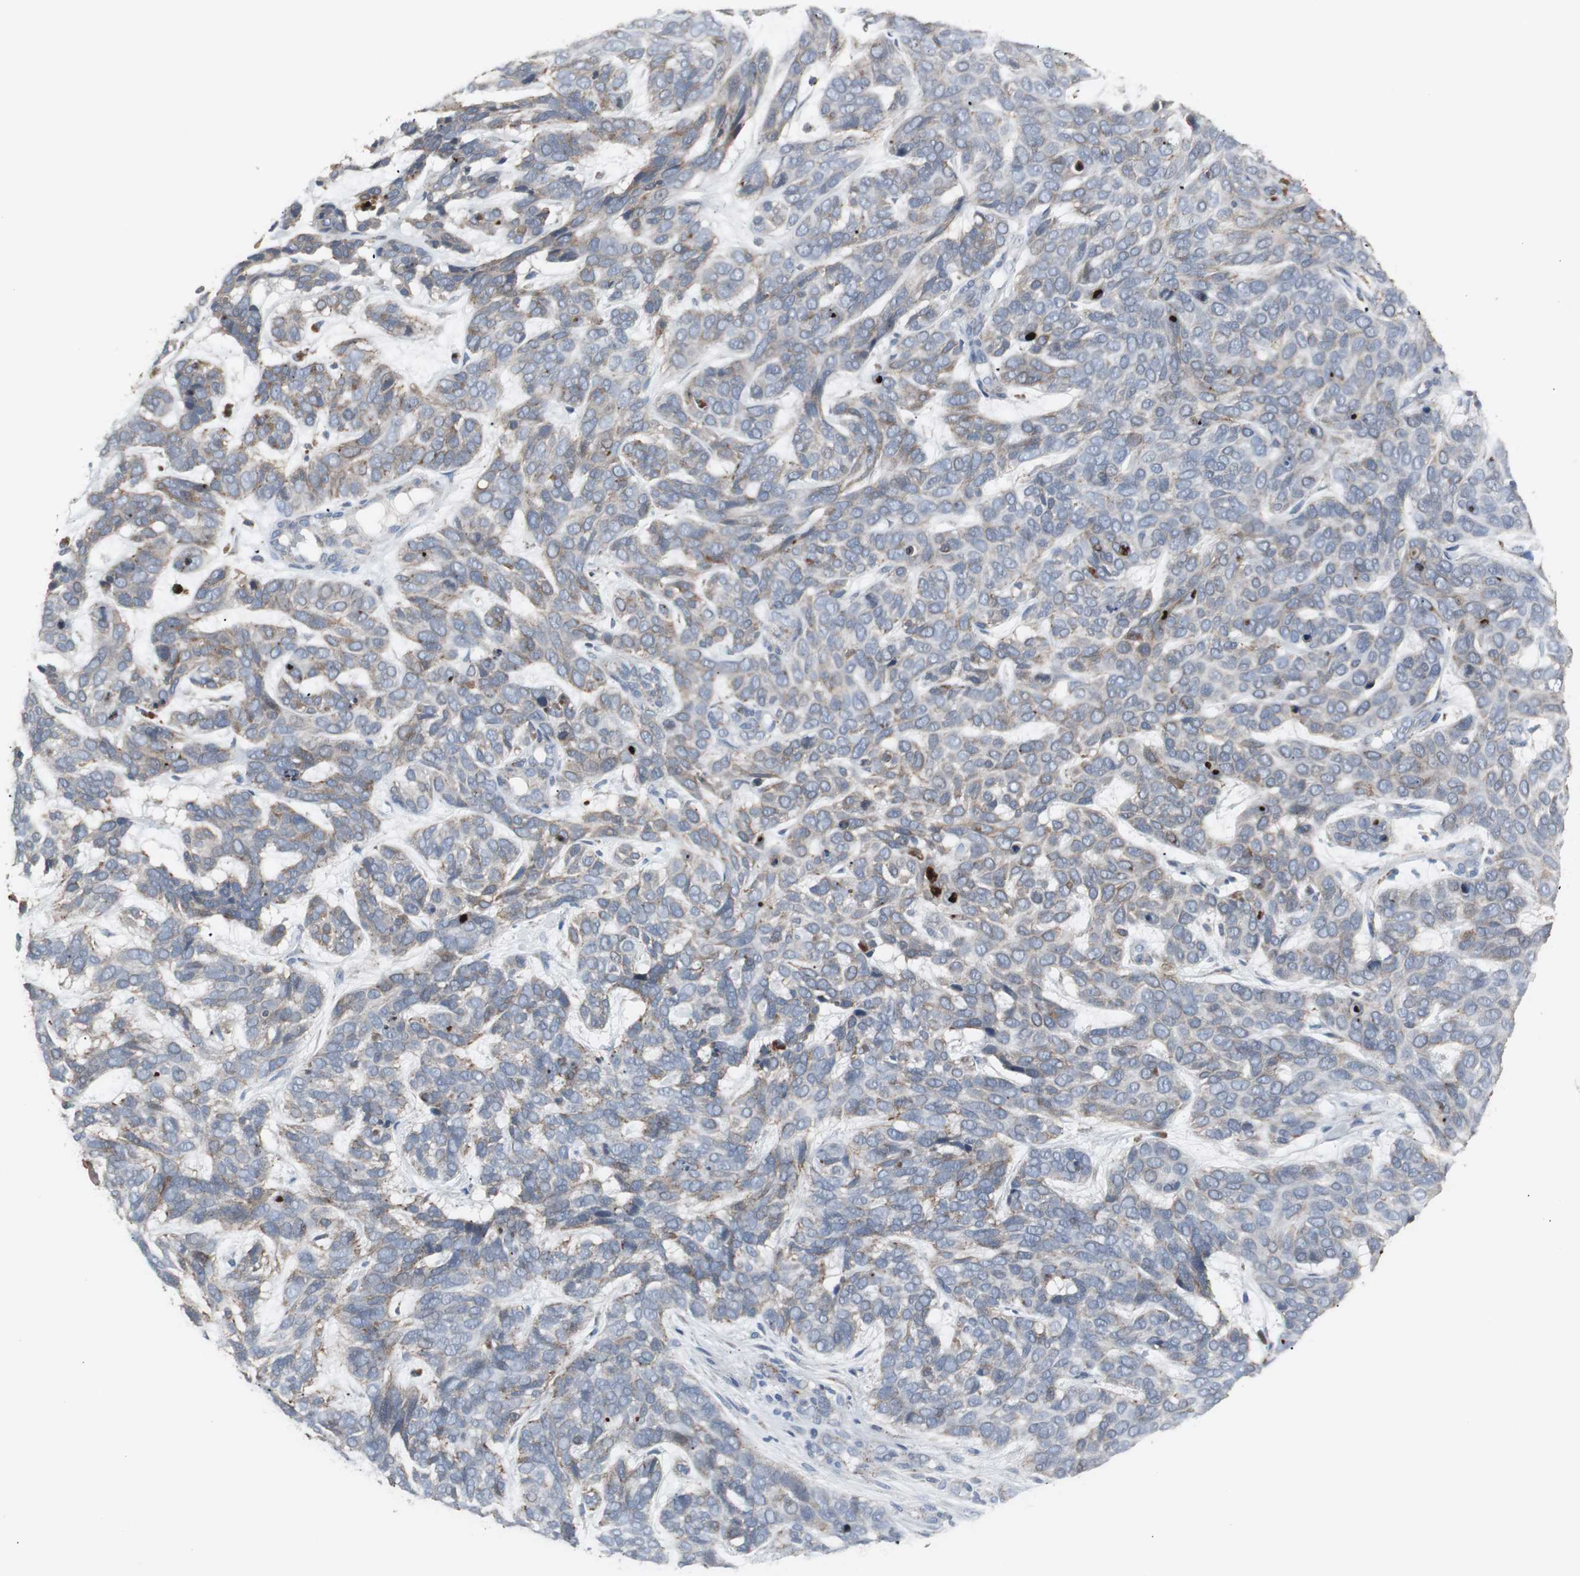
{"staining": {"intensity": "moderate", "quantity": "25%-75%", "location": "cytoplasmic/membranous"}, "tissue": "skin cancer", "cell_type": "Tumor cells", "image_type": "cancer", "snomed": [{"axis": "morphology", "description": "Basal cell carcinoma"}, {"axis": "topography", "description": "Skin"}], "caption": "Immunohistochemical staining of human skin cancer (basal cell carcinoma) displays moderate cytoplasmic/membranous protein staining in about 25%-75% of tumor cells. The staining was performed using DAB (3,3'-diaminobenzidine) to visualize the protein expression in brown, while the nuclei were stained in blue with hematoxylin (Magnification: 20x).", "gene": "GBA1", "patient": {"sex": "male", "age": 87}}